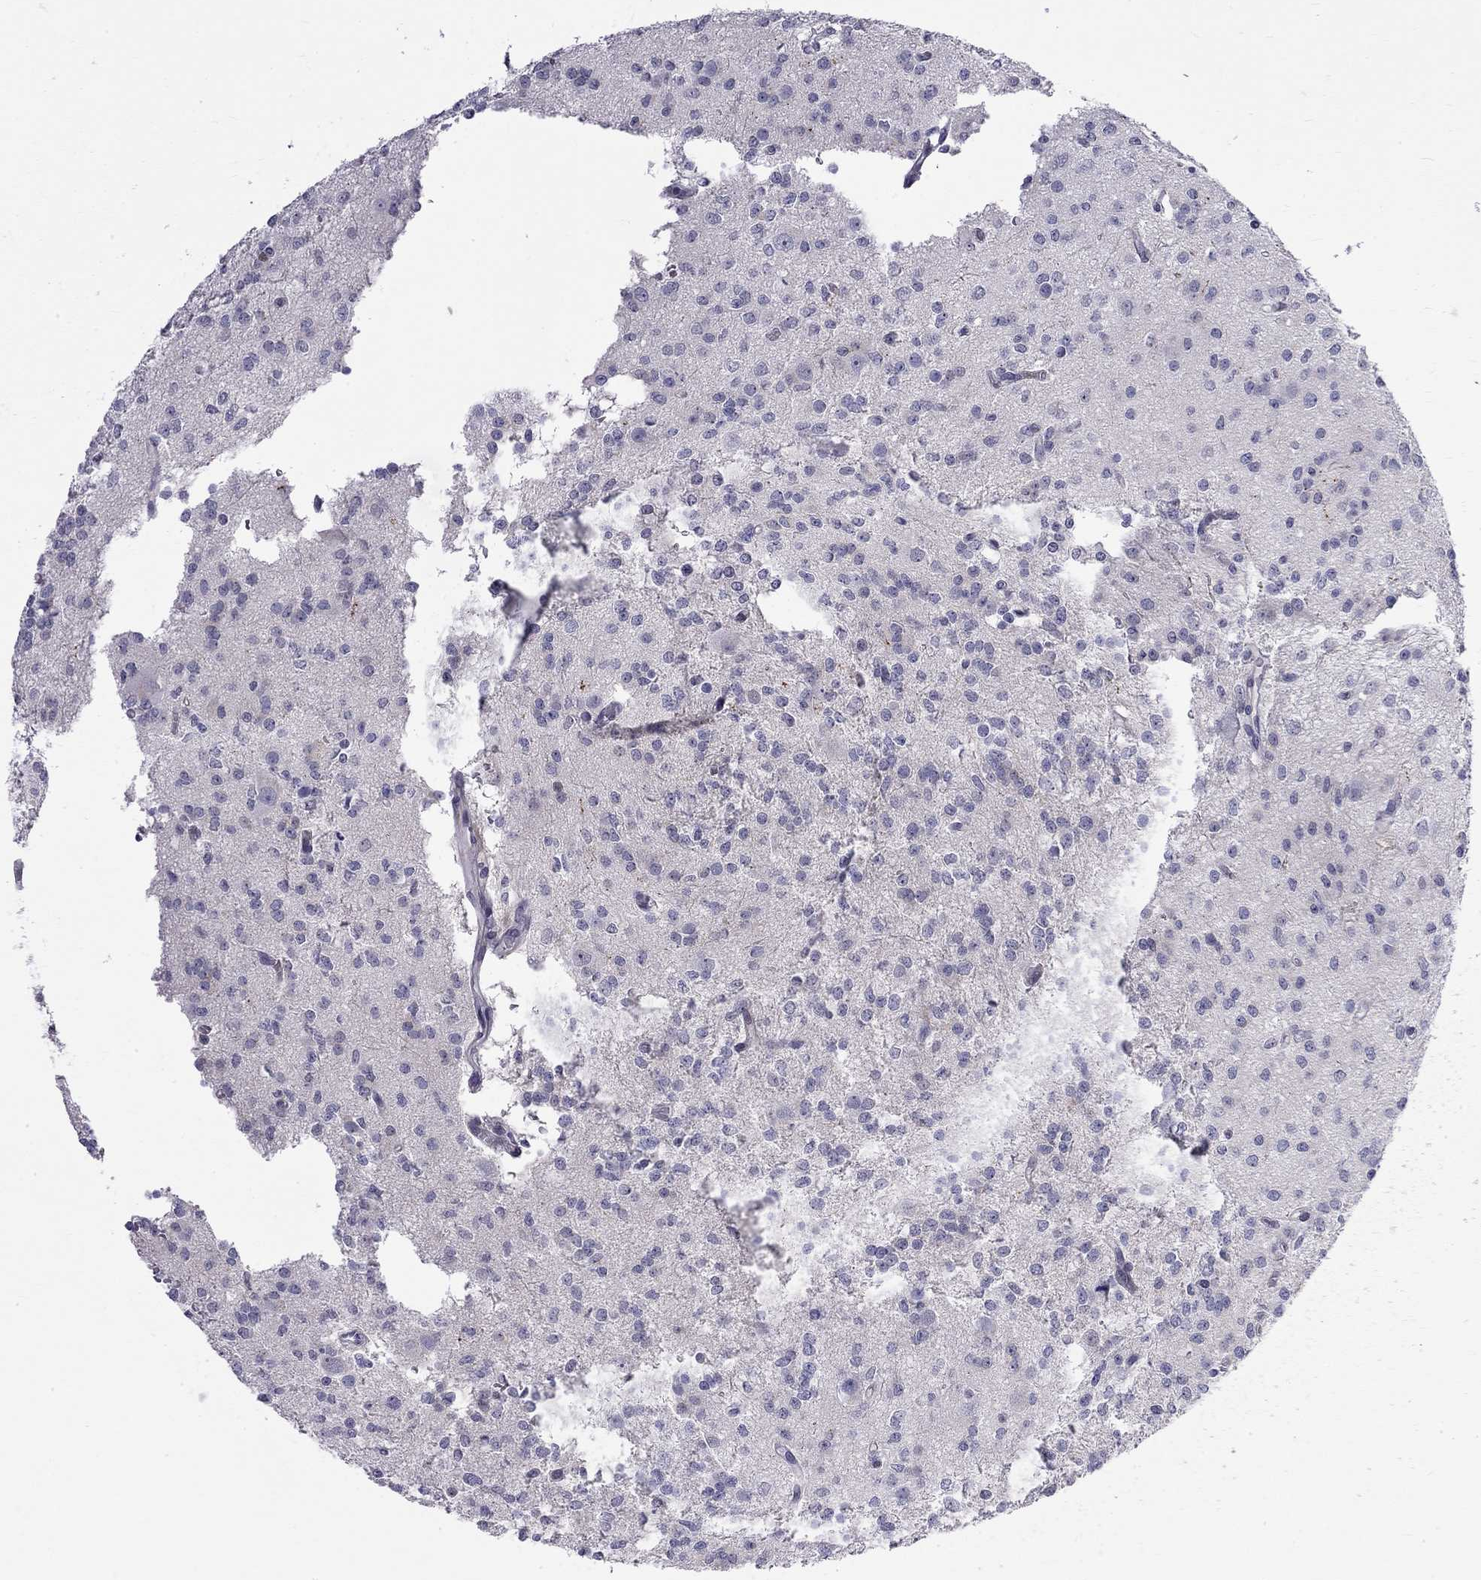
{"staining": {"intensity": "negative", "quantity": "none", "location": "none"}, "tissue": "glioma", "cell_type": "Tumor cells", "image_type": "cancer", "snomed": [{"axis": "morphology", "description": "Glioma, malignant, Low grade"}, {"axis": "topography", "description": "Brain"}], "caption": "IHC of human malignant glioma (low-grade) displays no expression in tumor cells.", "gene": "RTL9", "patient": {"sex": "male", "age": 27}}